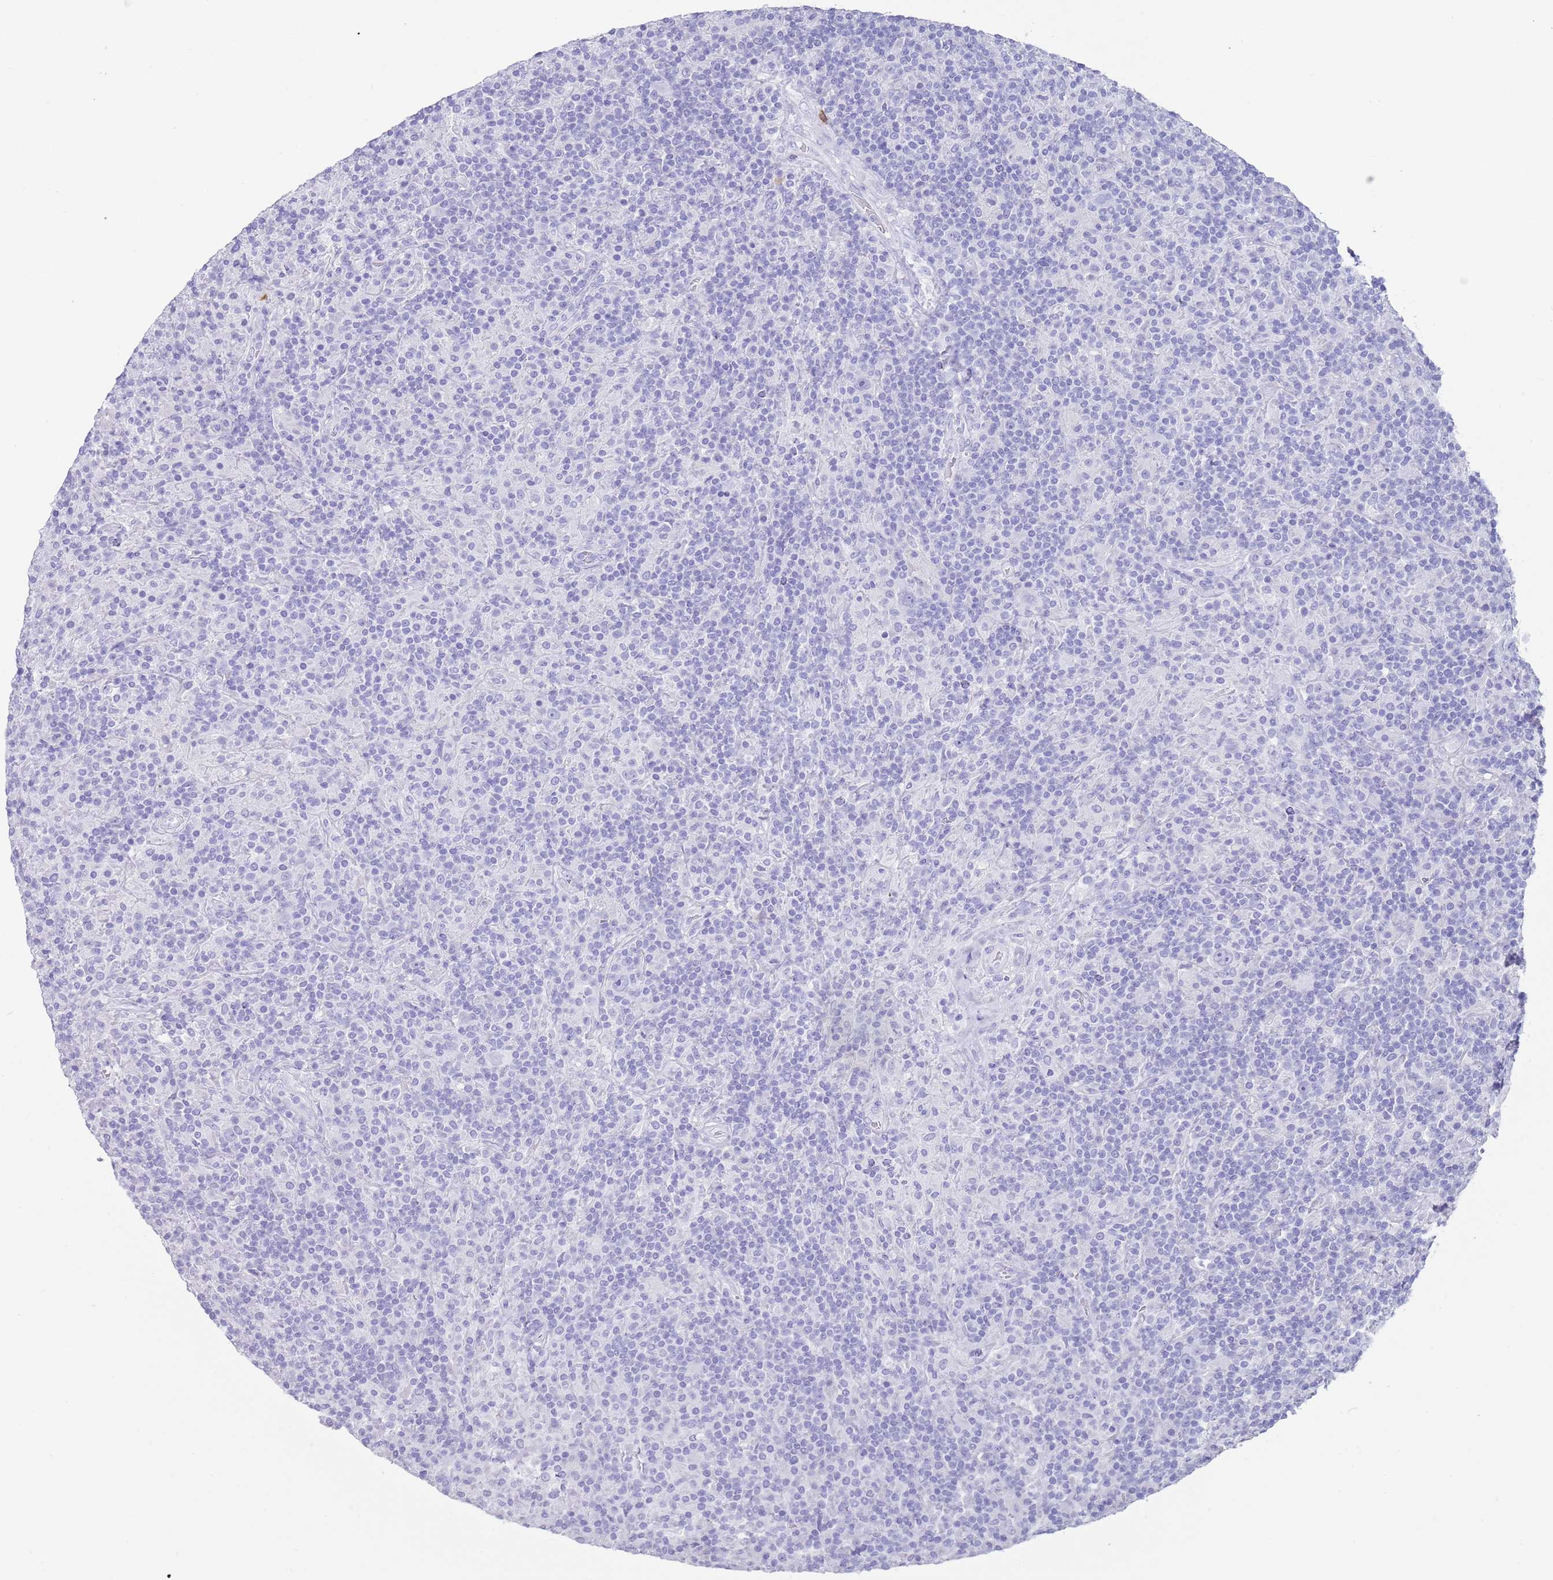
{"staining": {"intensity": "negative", "quantity": "none", "location": "none"}, "tissue": "lymphoma", "cell_type": "Tumor cells", "image_type": "cancer", "snomed": [{"axis": "morphology", "description": "Hodgkin's disease, NOS"}, {"axis": "topography", "description": "Lymph node"}], "caption": "Tumor cells are negative for brown protein staining in lymphoma.", "gene": "MYADML2", "patient": {"sex": "male", "age": 70}}